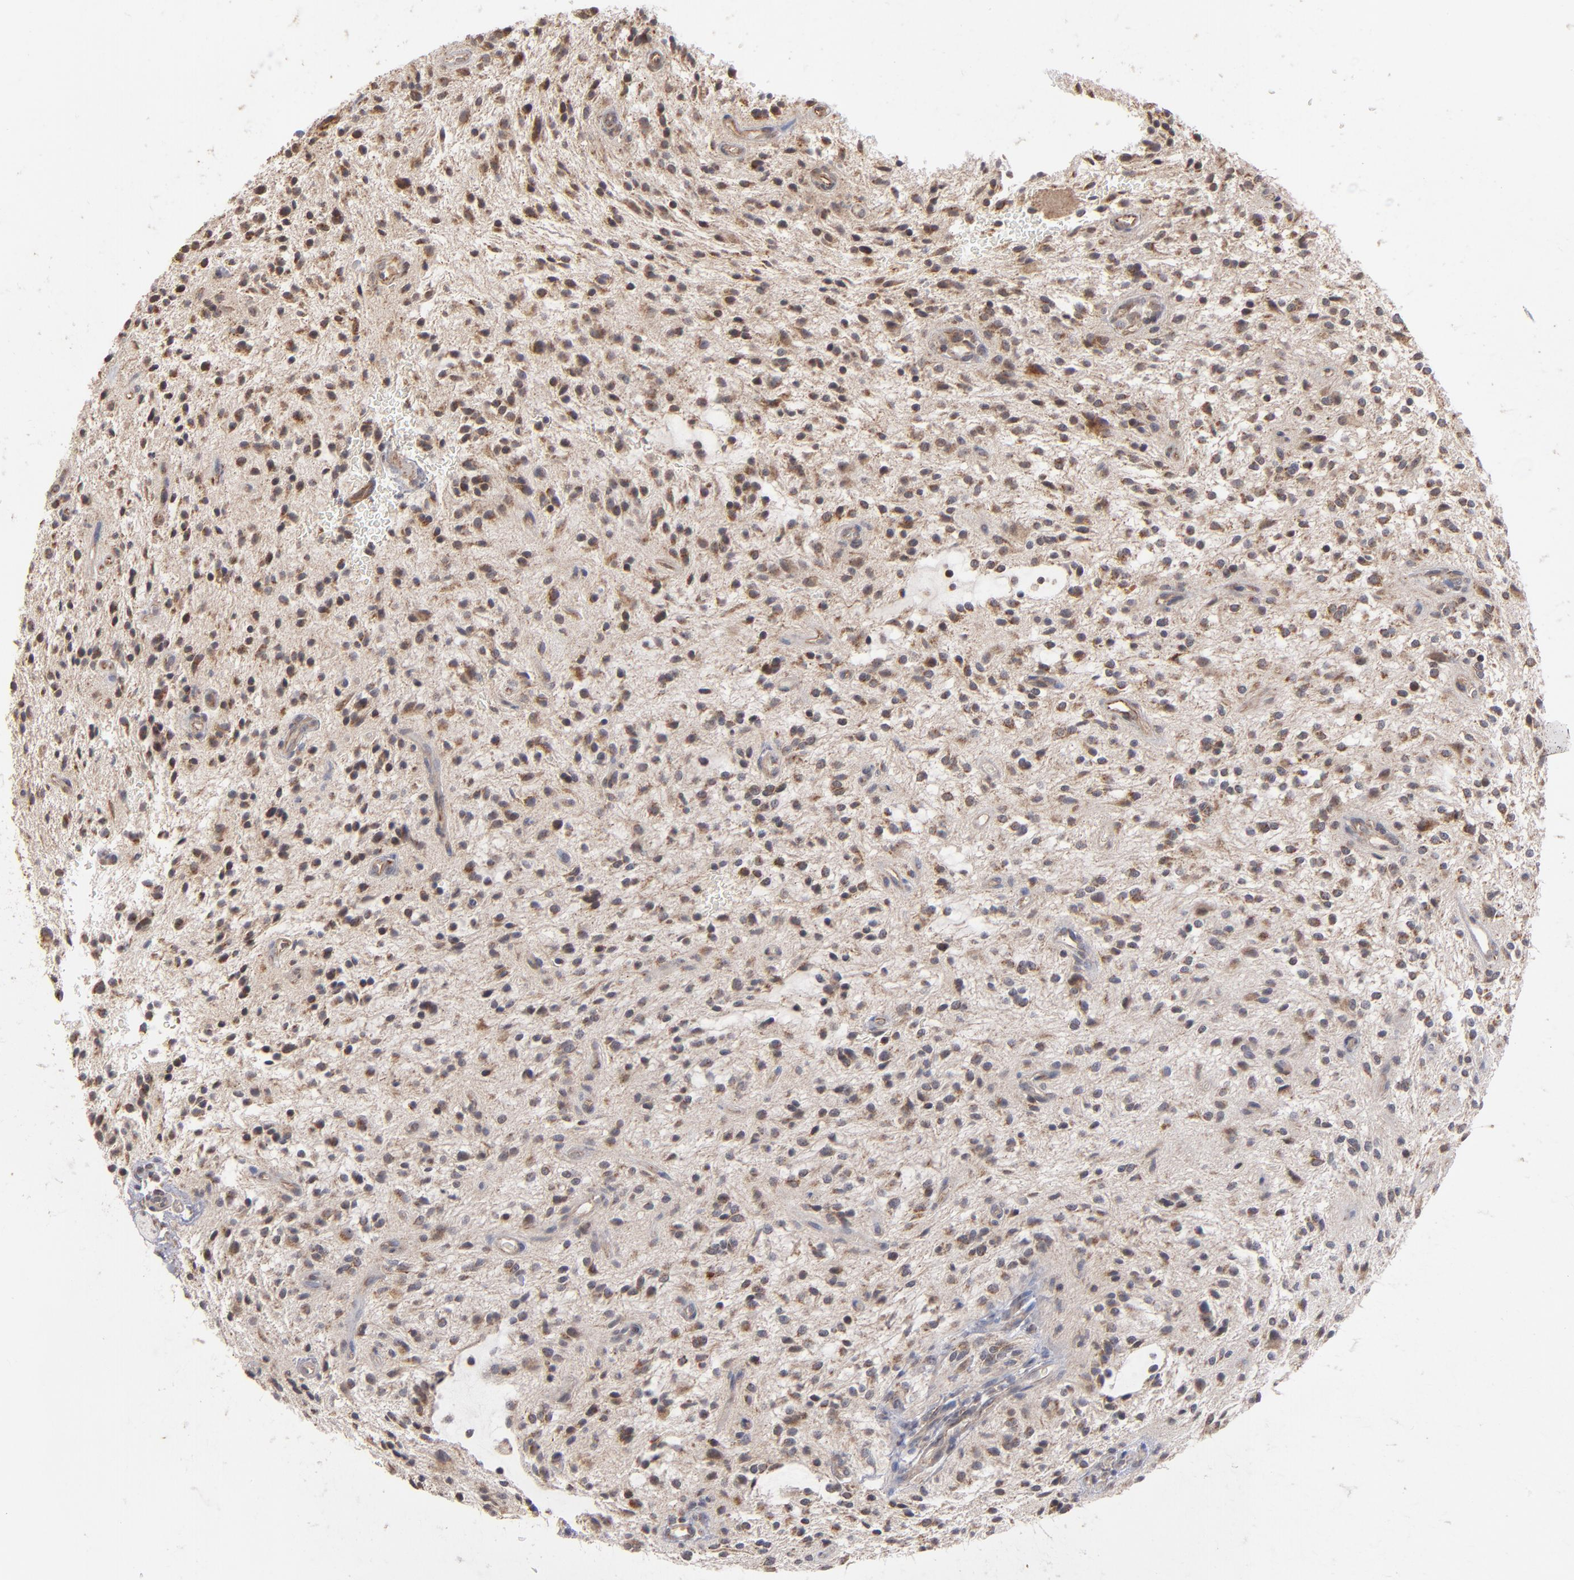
{"staining": {"intensity": "moderate", "quantity": ">75%", "location": "cytoplasmic/membranous"}, "tissue": "glioma", "cell_type": "Tumor cells", "image_type": "cancer", "snomed": [{"axis": "morphology", "description": "Glioma, malignant, NOS"}, {"axis": "topography", "description": "Cerebellum"}], "caption": "This micrograph exhibits IHC staining of malignant glioma, with medium moderate cytoplasmic/membranous expression in approximately >75% of tumor cells.", "gene": "MIPOL1", "patient": {"sex": "female", "age": 10}}